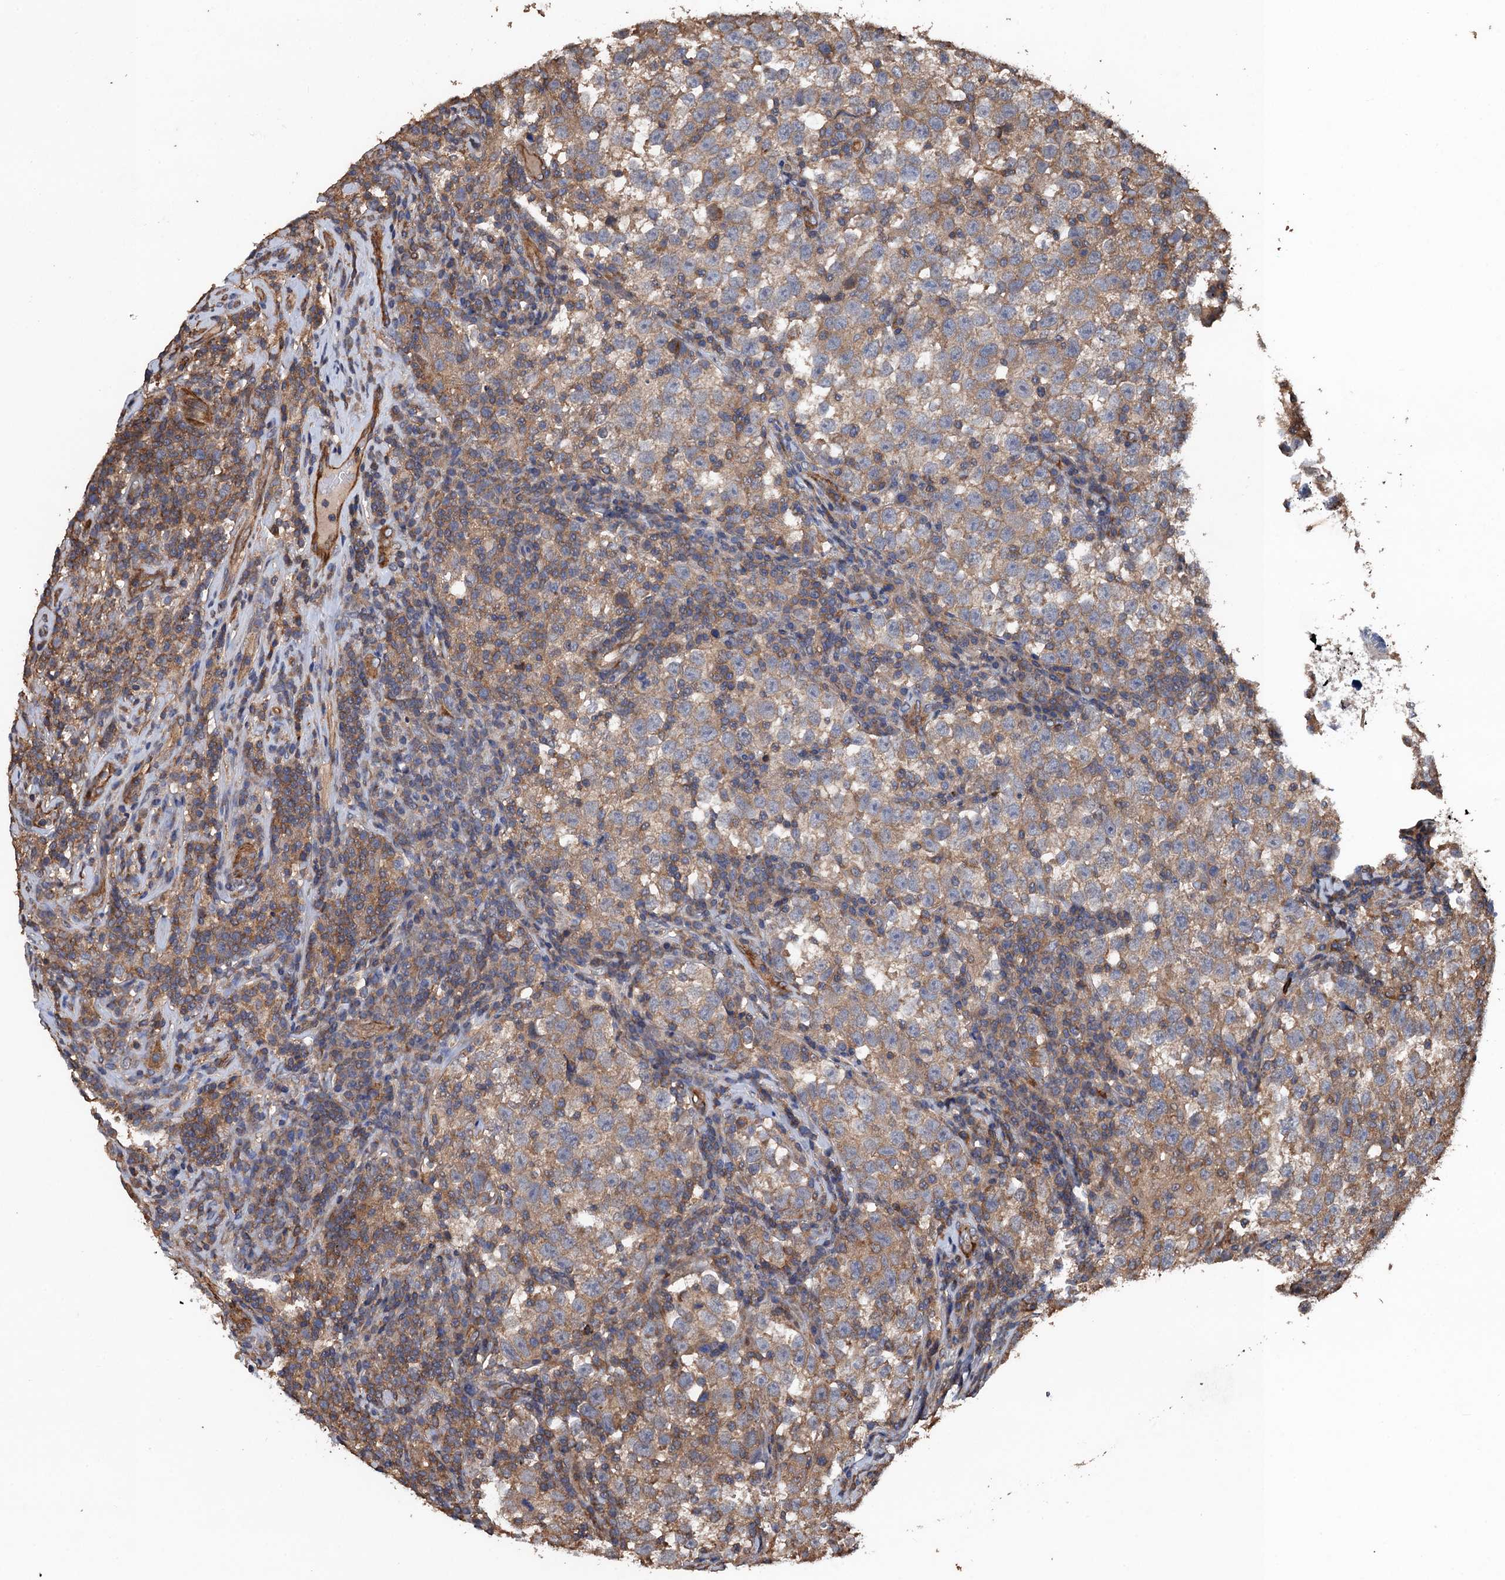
{"staining": {"intensity": "weak", "quantity": "25%-75%", "location": "cytoplasmic/membranous"}, "tissue": "testis cancer", "cell_type": "Tumor cells", "image_type": "cancer", "snomed": [{"axis": "morphology", "description": "Normal tissue, NOS"}, {"axis": "morphology", "description": "Seminoma, NOS"}, {"axis": "topography", "description": "Testis"}], "caption": "Protein positivity by immunohistochemistry exhibits weak cytoplasmic/membranous expression in about 25%-75% of tumor cells in testis seminoma. (brown staining indicates protein expression, while blue staining denotes nuclei).", "gene": "PPP4R1", "patient": {"sex": "male", "age": 43}}